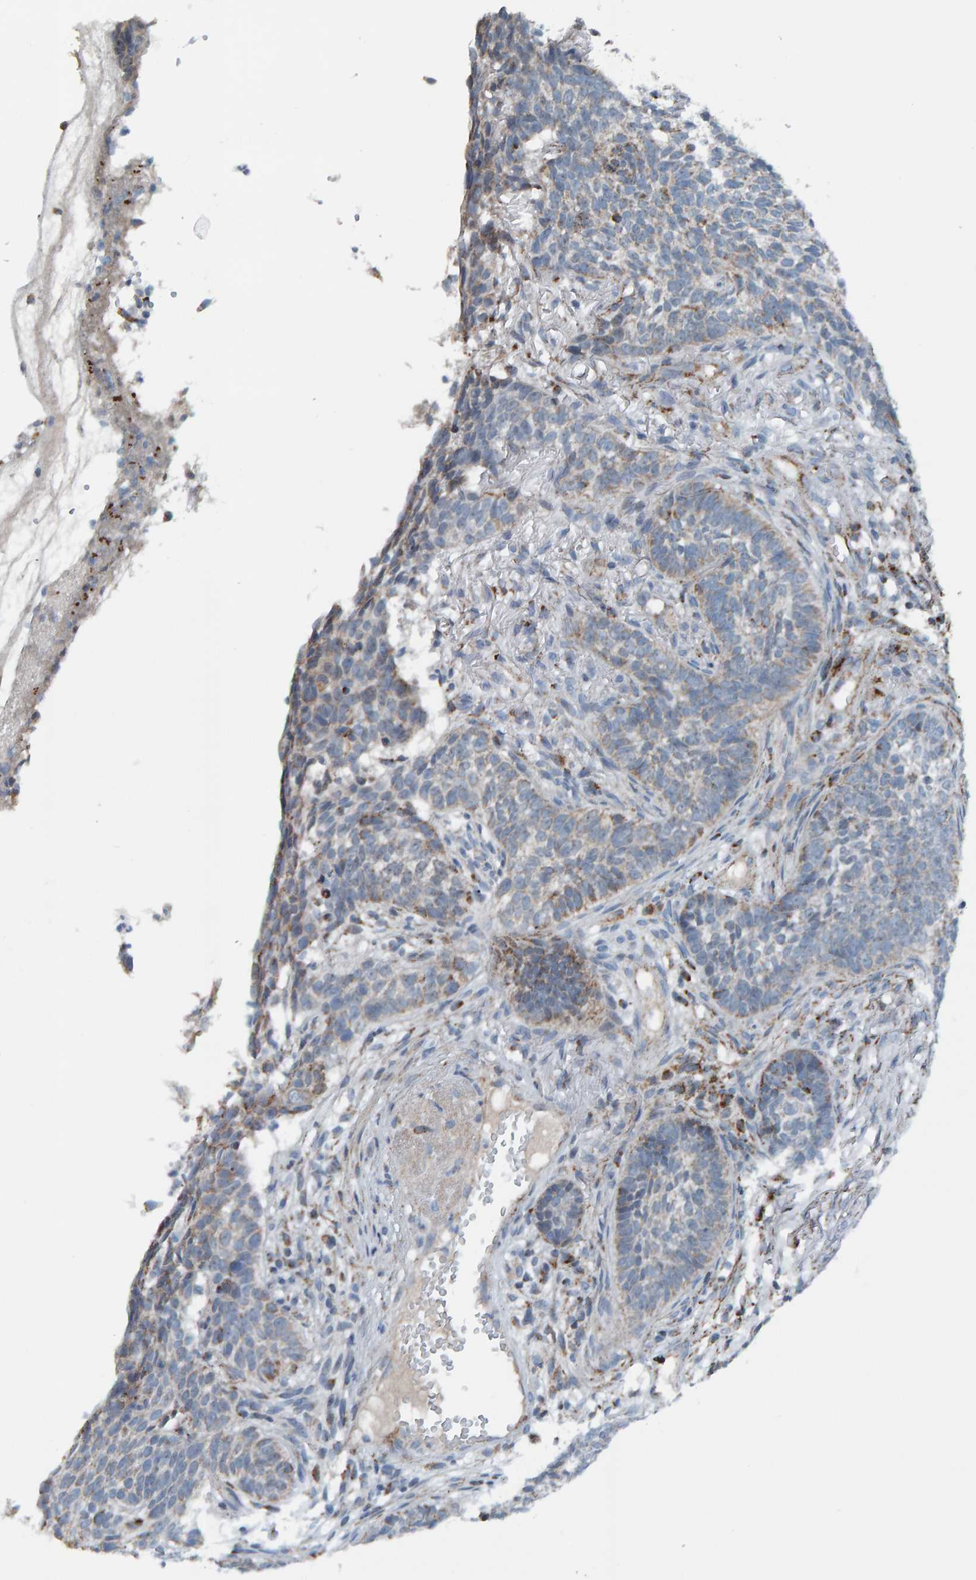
{"staining": {"intensity": "weak", "quantity": "<25%", "location": "cytoplasmic/membranous"}, "tissue": "skin cancer", "cell_type": "Tumor cells", "image_type": "cancer", "snomed": [{"axis": "morphology", "description": "Basal cell carcinoma"}, {"axis": "topography", "description": "Skin"}], "caption": "Tumor cells are negative for protein expression in human skin basal cell carcinoma. (Brightfield microscopy of DAB immunohistochemistry (IHC) at high magnification).", "gene": "ZNF48", "patient": {"sex": "male", "age": 85}}